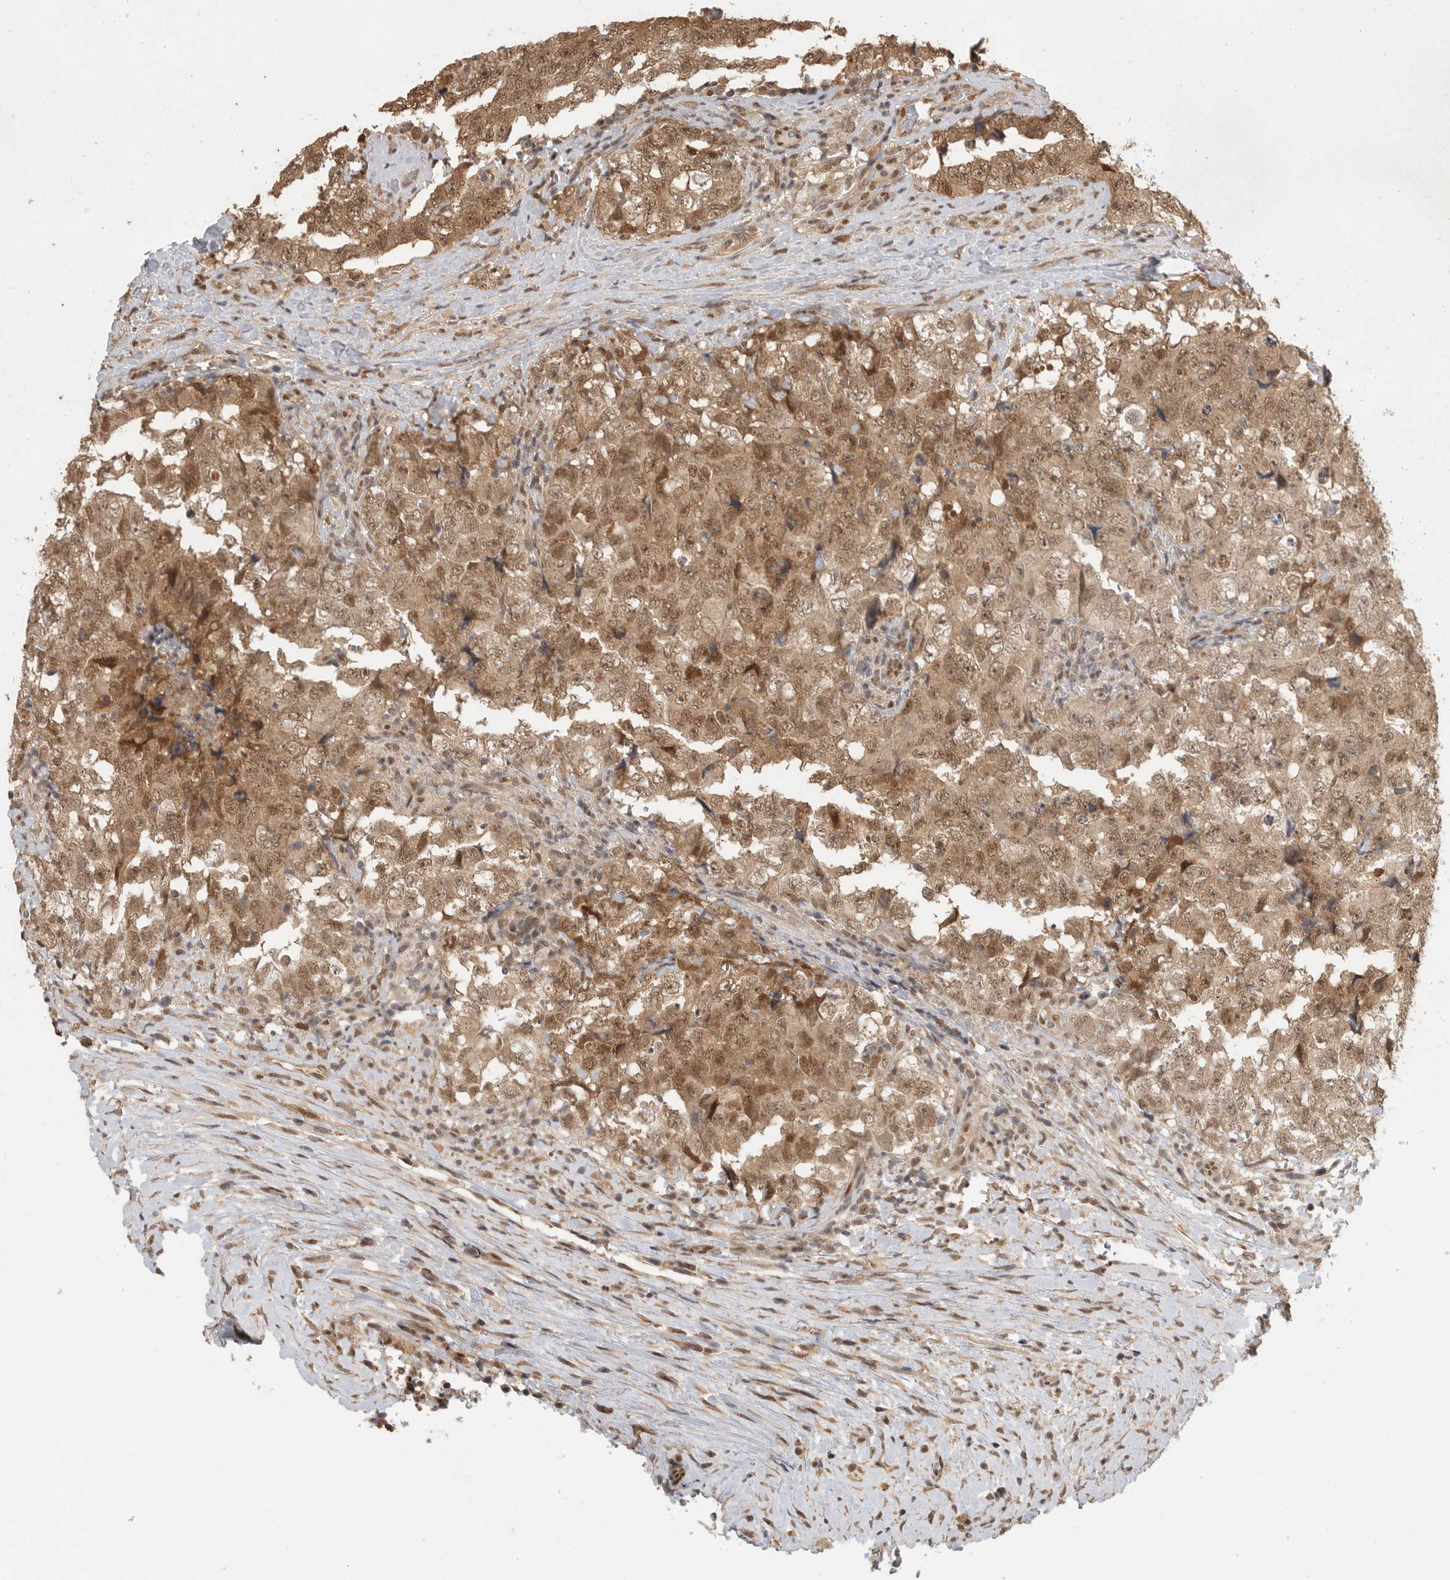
{"staining": {"intensity": "strong", "quantity": ">75%", "location": "cytoplasmic/membranous,nuclear"}, "tissue": "testis cancer", "cell_type": "Tumor cells", "image_type": "cancer", "snomed": [{"axis": "morphology", "description": "Carcinoma, Embryonal, NOS"}, {"axis": "topography", "description": "Testis"}], "caption": "Human testis cancer (embryonal carcinoma) stained with a protein marker reveals strong staining in tumor cells.", "gene": "DFFA", "patient": {"sex": "male", "age": 26}}